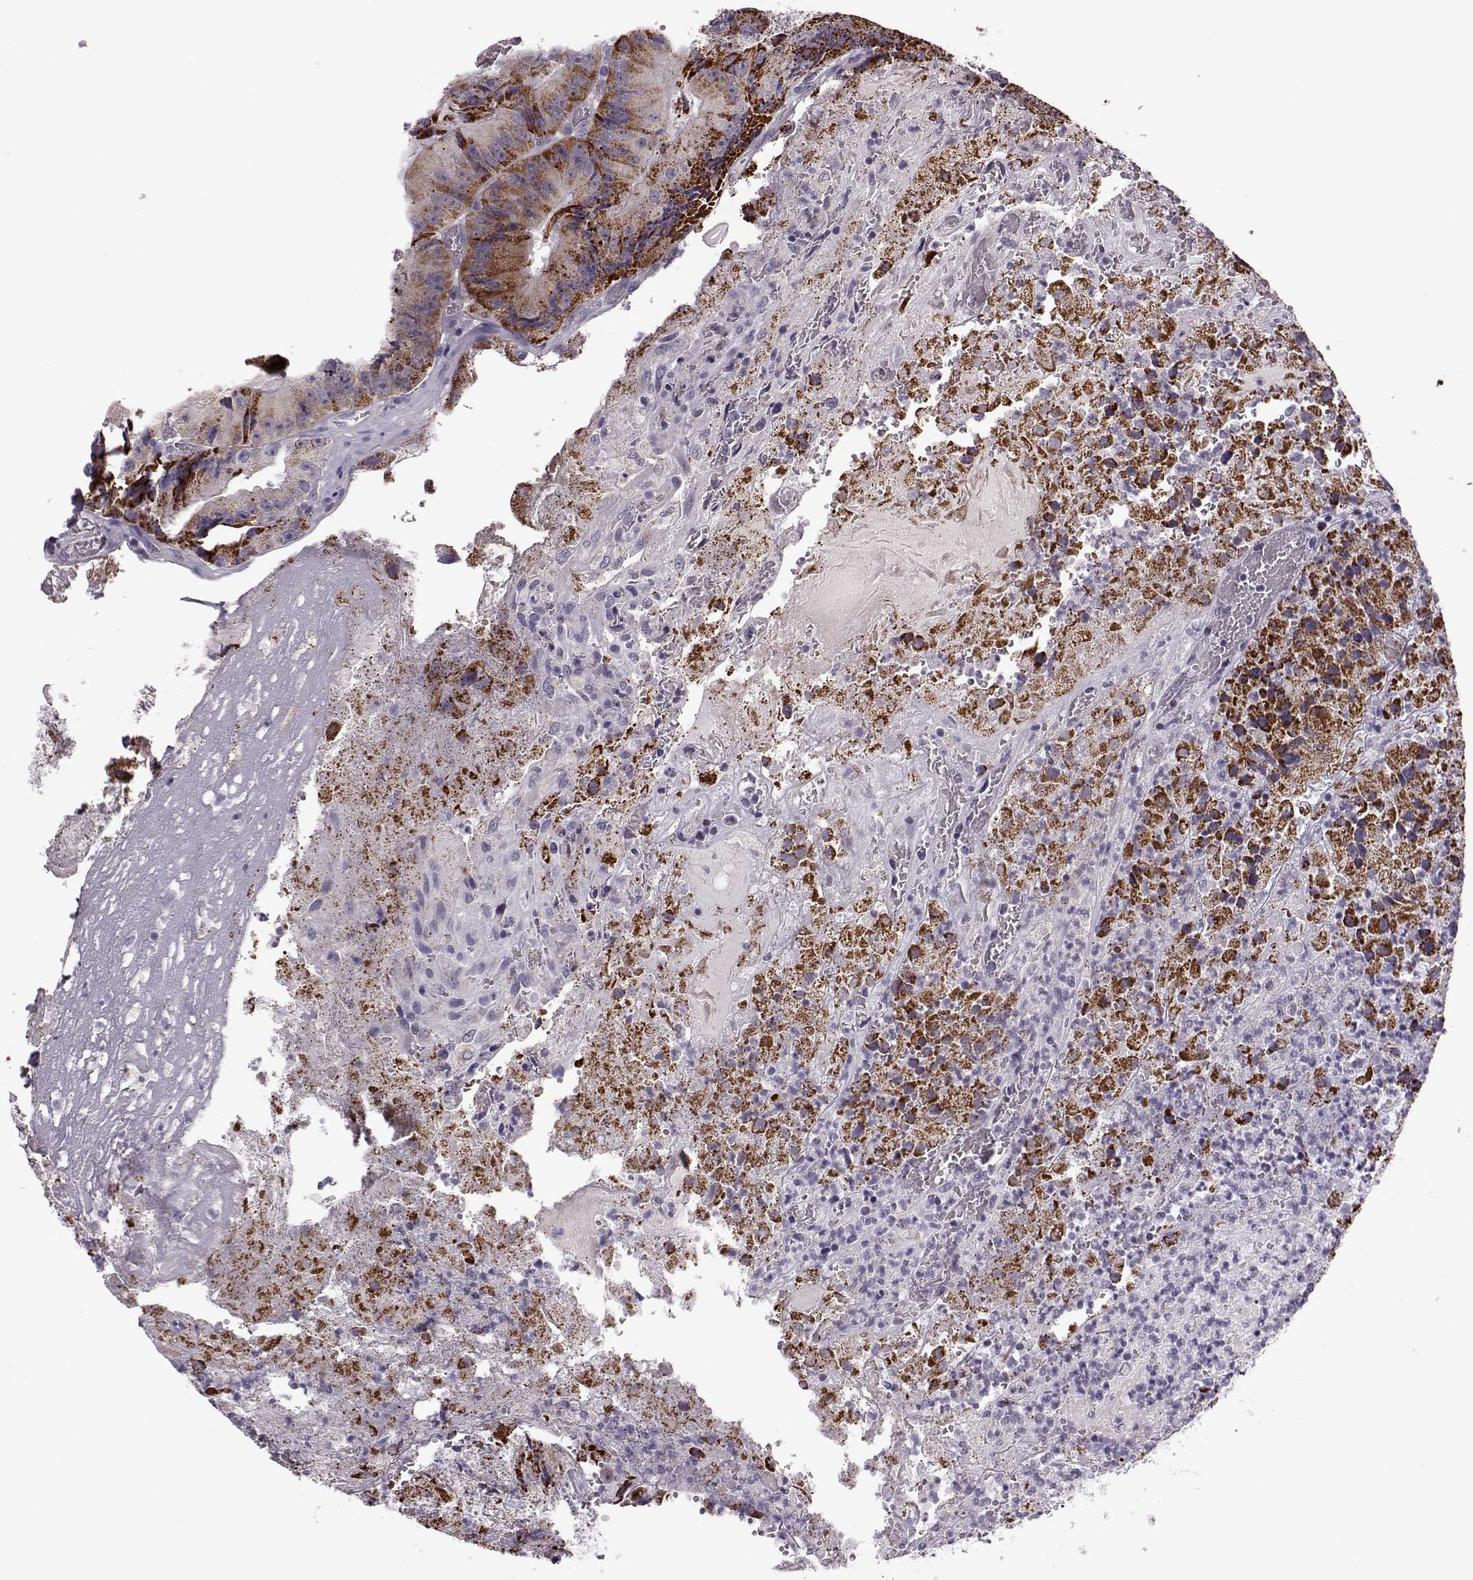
{"staining": {"intensity": "strong", "quantity": ">75%", "location": "cytoplasmic/membranous"}, "tissue": "colorectal cancer", "cell_type": "Tumor cells", "image_type": "cancer", "snomed": [{"axis": "morphology", "description": "Adenocarcinoma, NOS"}, {"axis": "topography", "description": "Colon"}], "caption": "High-magnification brightfield microscopy of colorectal cancer (adenocarcinoma) stained with DAB (brown) and counterstained with hematoxylin (blue). tumor cells exhibit strong cytoplasmic/membranous staining is appreciated in about>75% of cells.", "gene": "RIMS2", "patient": {"sex": "female", "age": 86}}